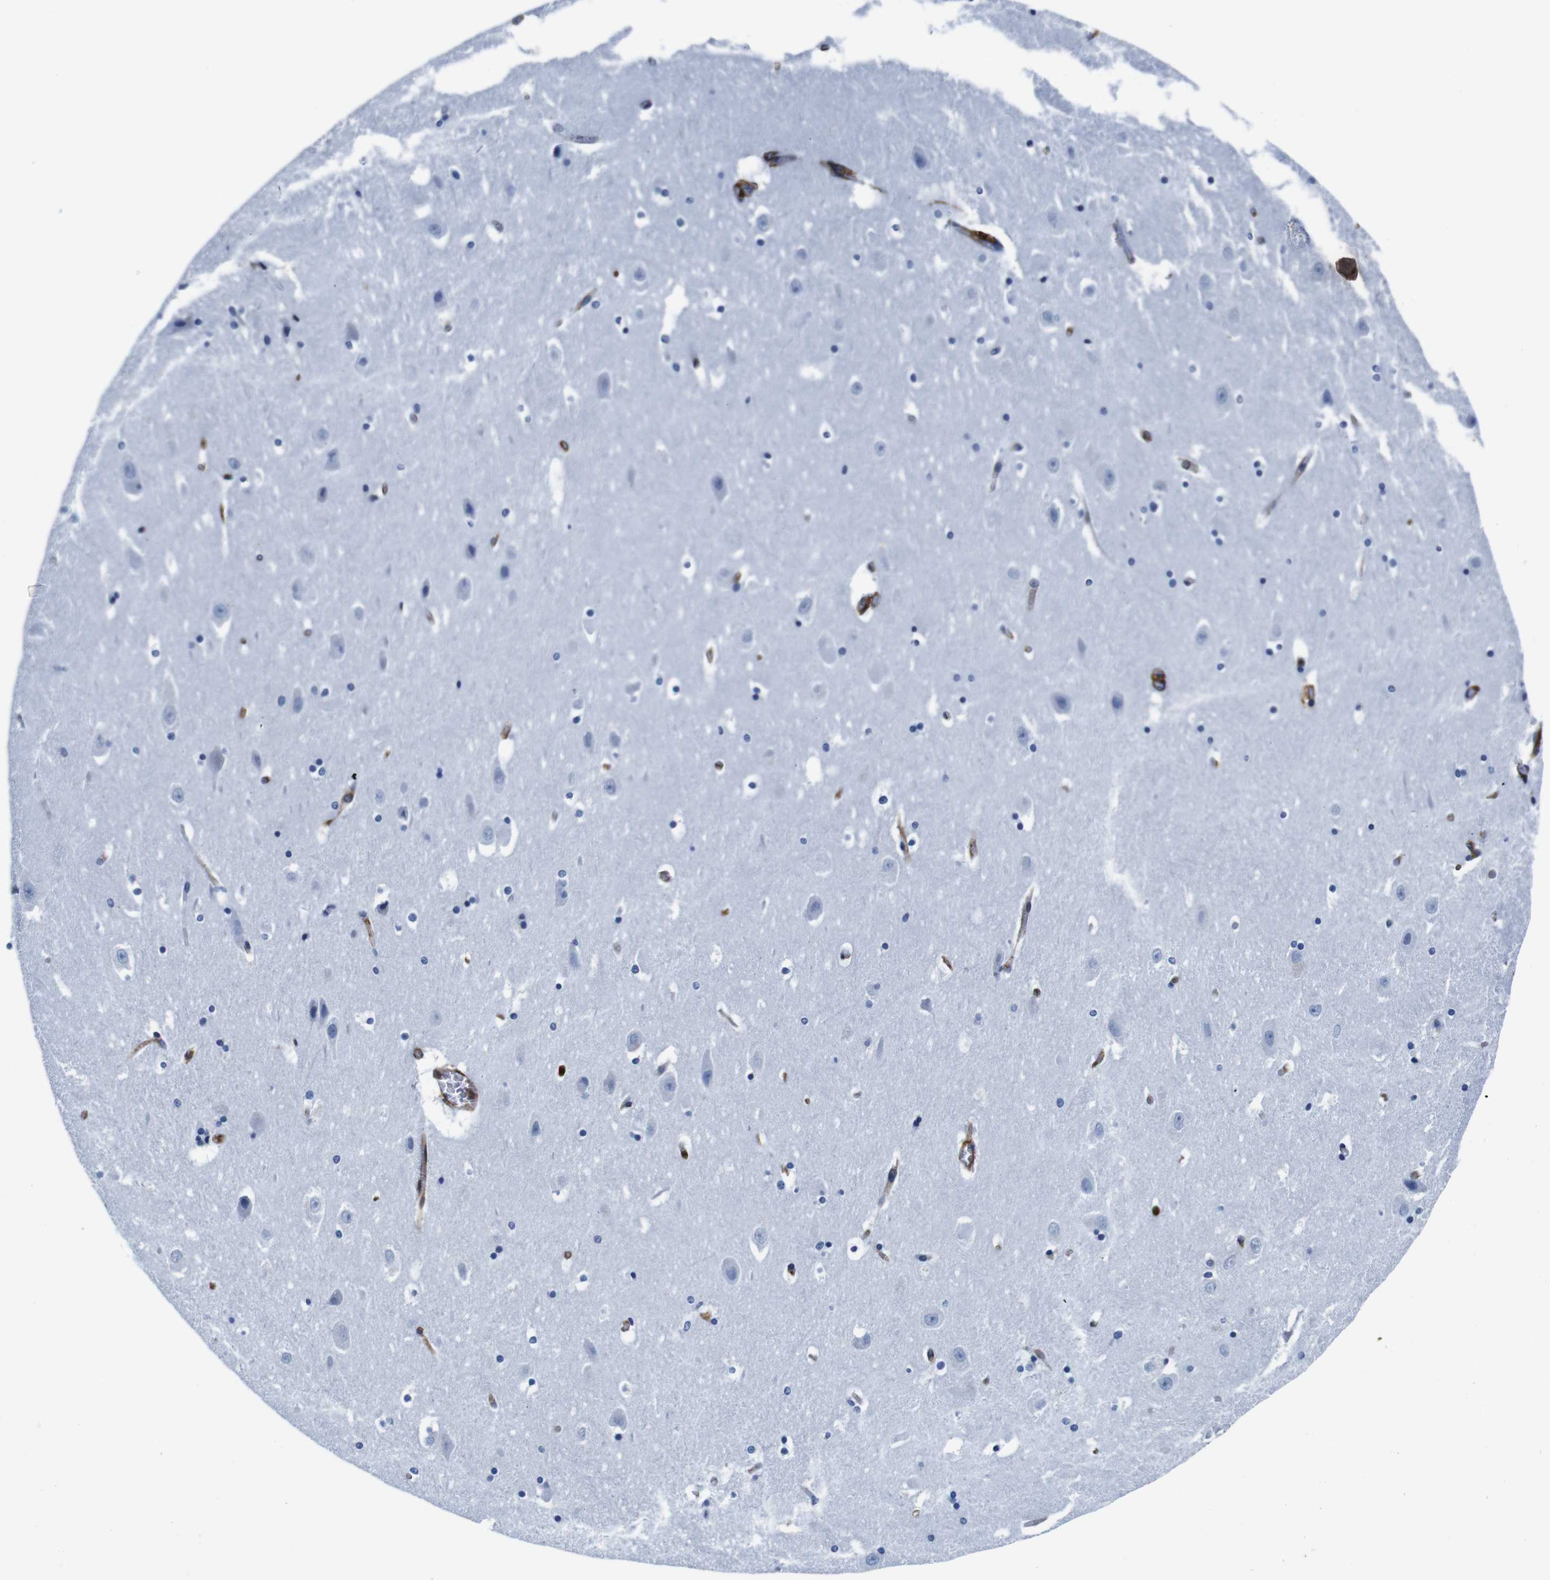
{"staining": {"intensity": "negative", "quantity": "none", "location": "none"}, "tissue": "hippocampus", "cell_type": "Glial cells", "image_type": "normal", "snomed": [{"axis": "morphology", "description": "Normal tissue, NOS"}, {"axis": "topography", "description": "Hippocampus"}], "caption": "Immunohistochemical staining of benign human hippocampus demonstrates no significant expression in glial cells.", "gene": "ANXA1", "patient": {"sex": "male", "age": 45}}